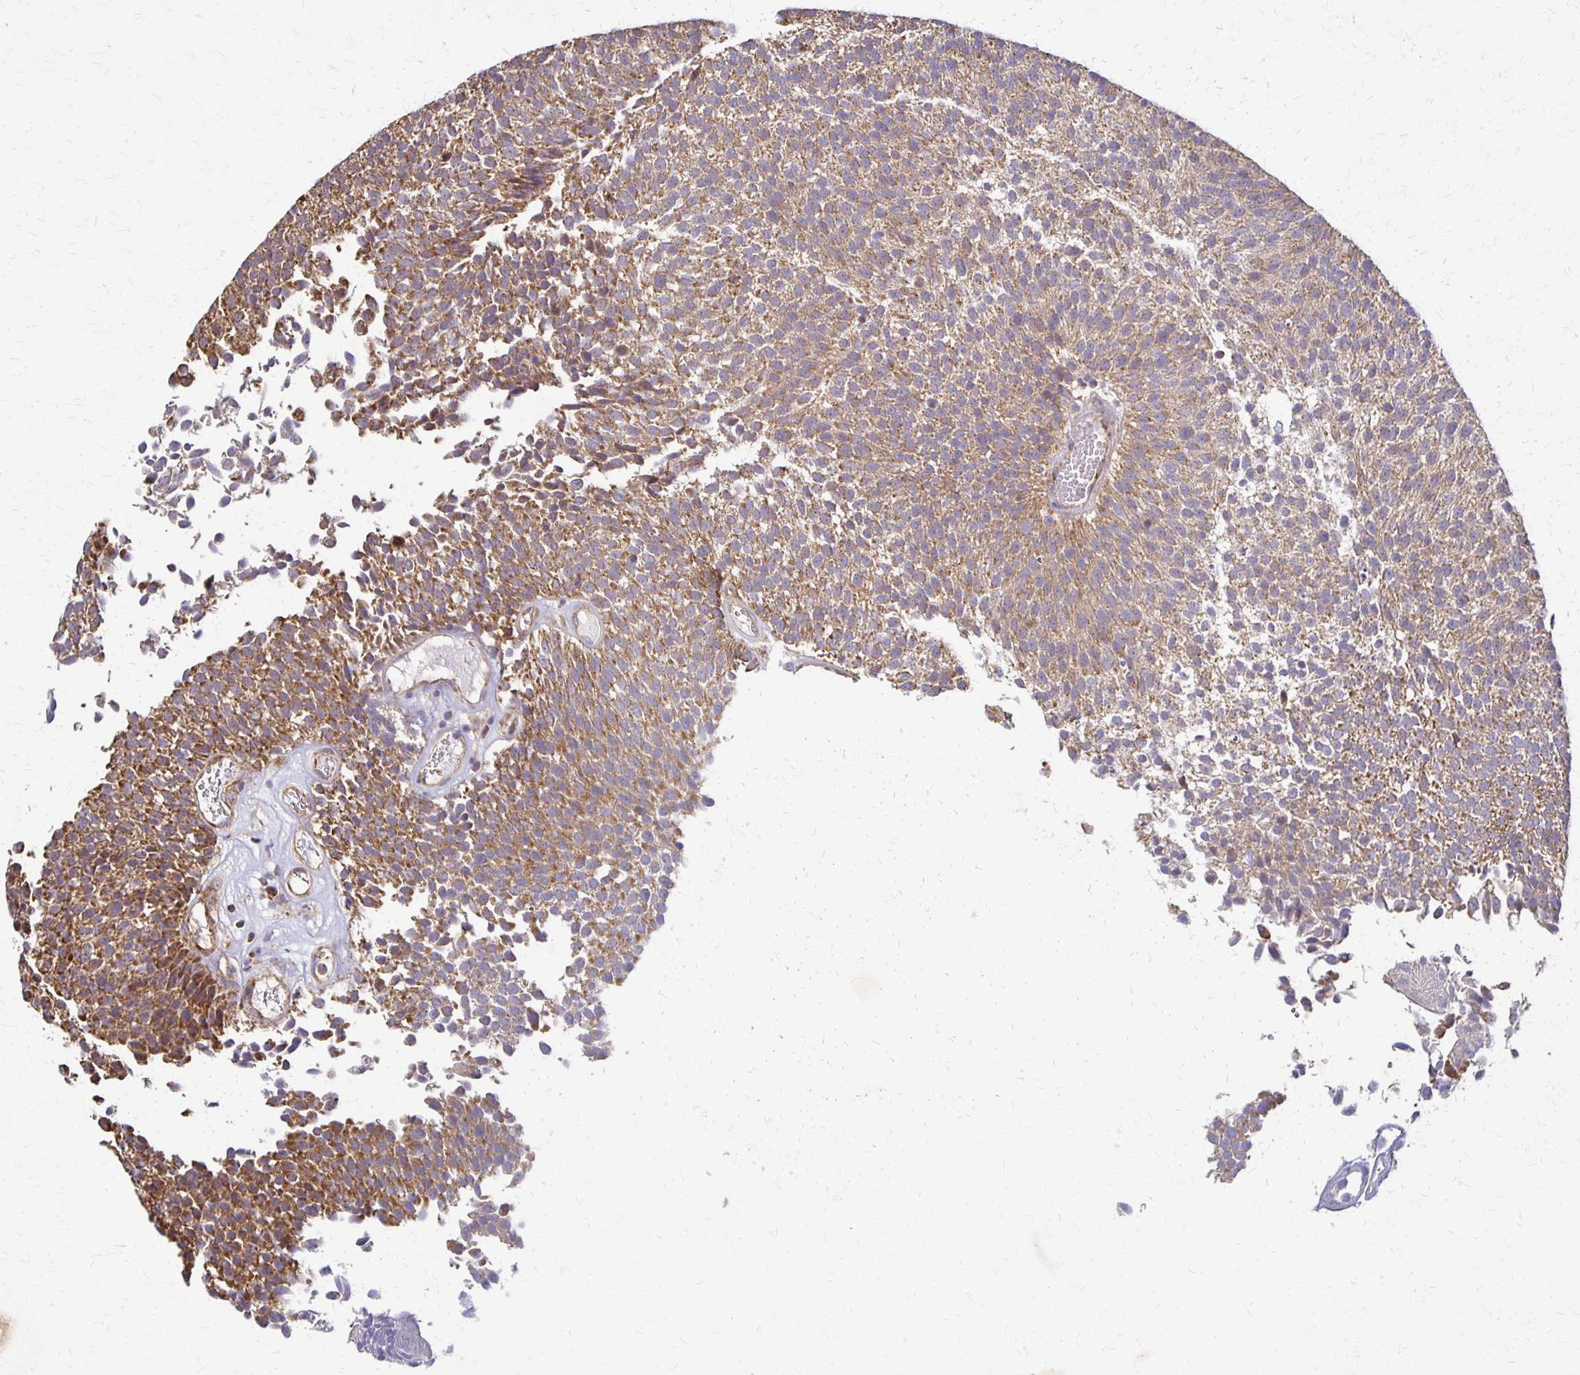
{"staining": {"intensity": "moderate", "quantity": "25%-75%", "location": "cytoplasmic/membranous"}, "tissue": "urothelial cancer", "cell_type": "Tumor cells", "image_type": "cancer", "snomed": [{"axis": "morphology", "description": "Urothelial carcinoma, Low grade"}, {"axis": "topography", "description": "Urinary bladder"}], "caption": "Immunohistochemistry (IHC) photomicrograph of neoplastic tissue: urothelial cancer stained using immunohistochemistry demonstrates medium levels of moderate protein expression localized specifically in the cytoplasmic/membranous of tumor cells, appearing as a cytoplasmic/membranous brown color.", "gene": "EIF4EBP2", "patient": {"sex": "female", "age": 79}}